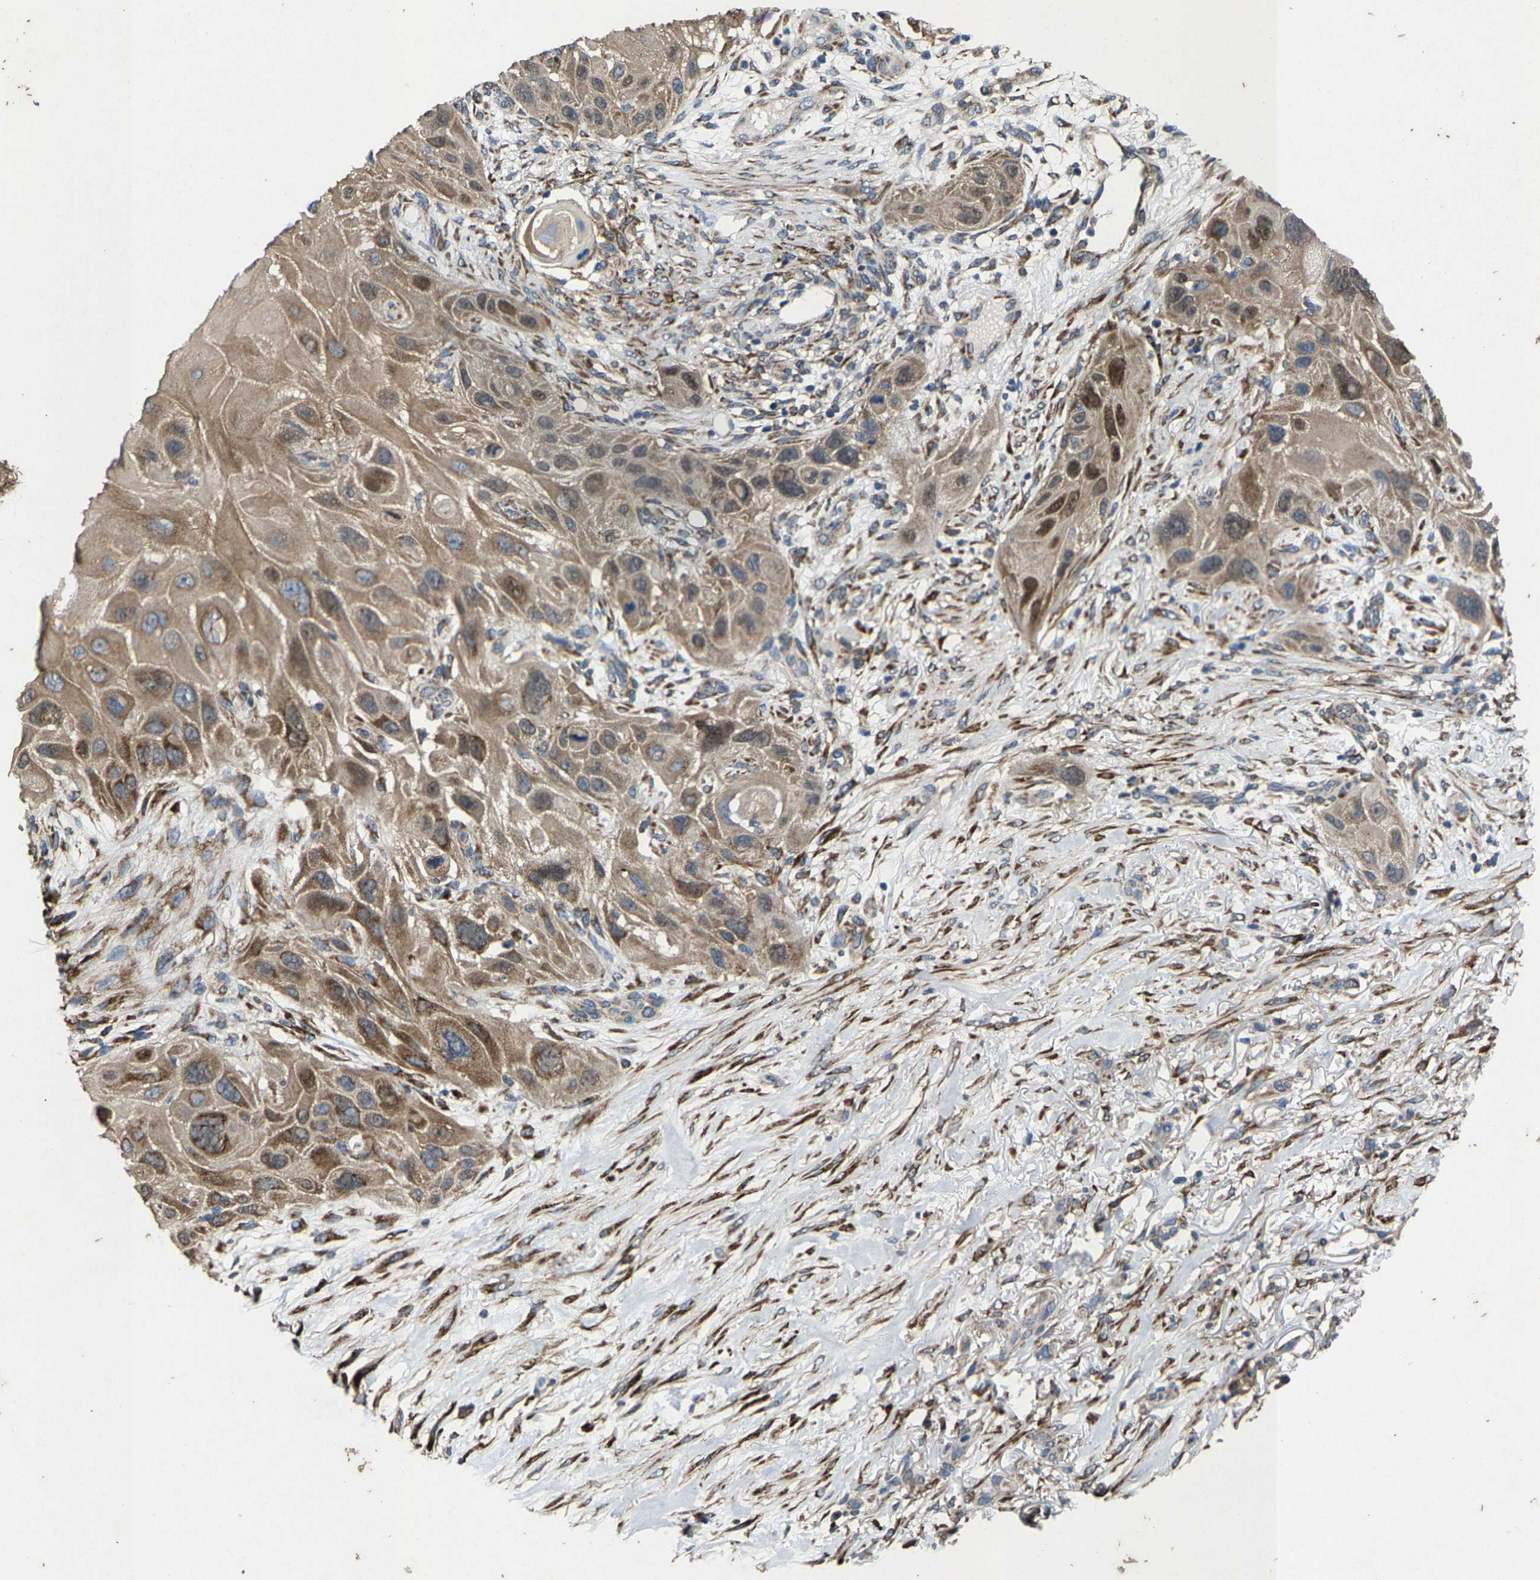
{"staining": {"intensity": "moderate", "quantity": ">75%", "location": "cytoplasmic/membranous,nuclear"}, "tissue": "skin cancer", "cell_type": "Tumor cells", "image_type": "cancer", "snomed": [{"axis": "morphology", "description": "Squamous cell carcinoma, NOS"}, {"axis": "topography", "description": "Skin"}], "caption": "A brown stain labels moderate cytoplasmic/membranous and nuclear positivity of a protein in human squamous cell carcinoma (skin) tumor cells. Immunohistochemistry stains the protein of interest in brown and the nuclei are stained blue.", "gene": "PDP1", "patient": {"sex": "female", "age": 77}}